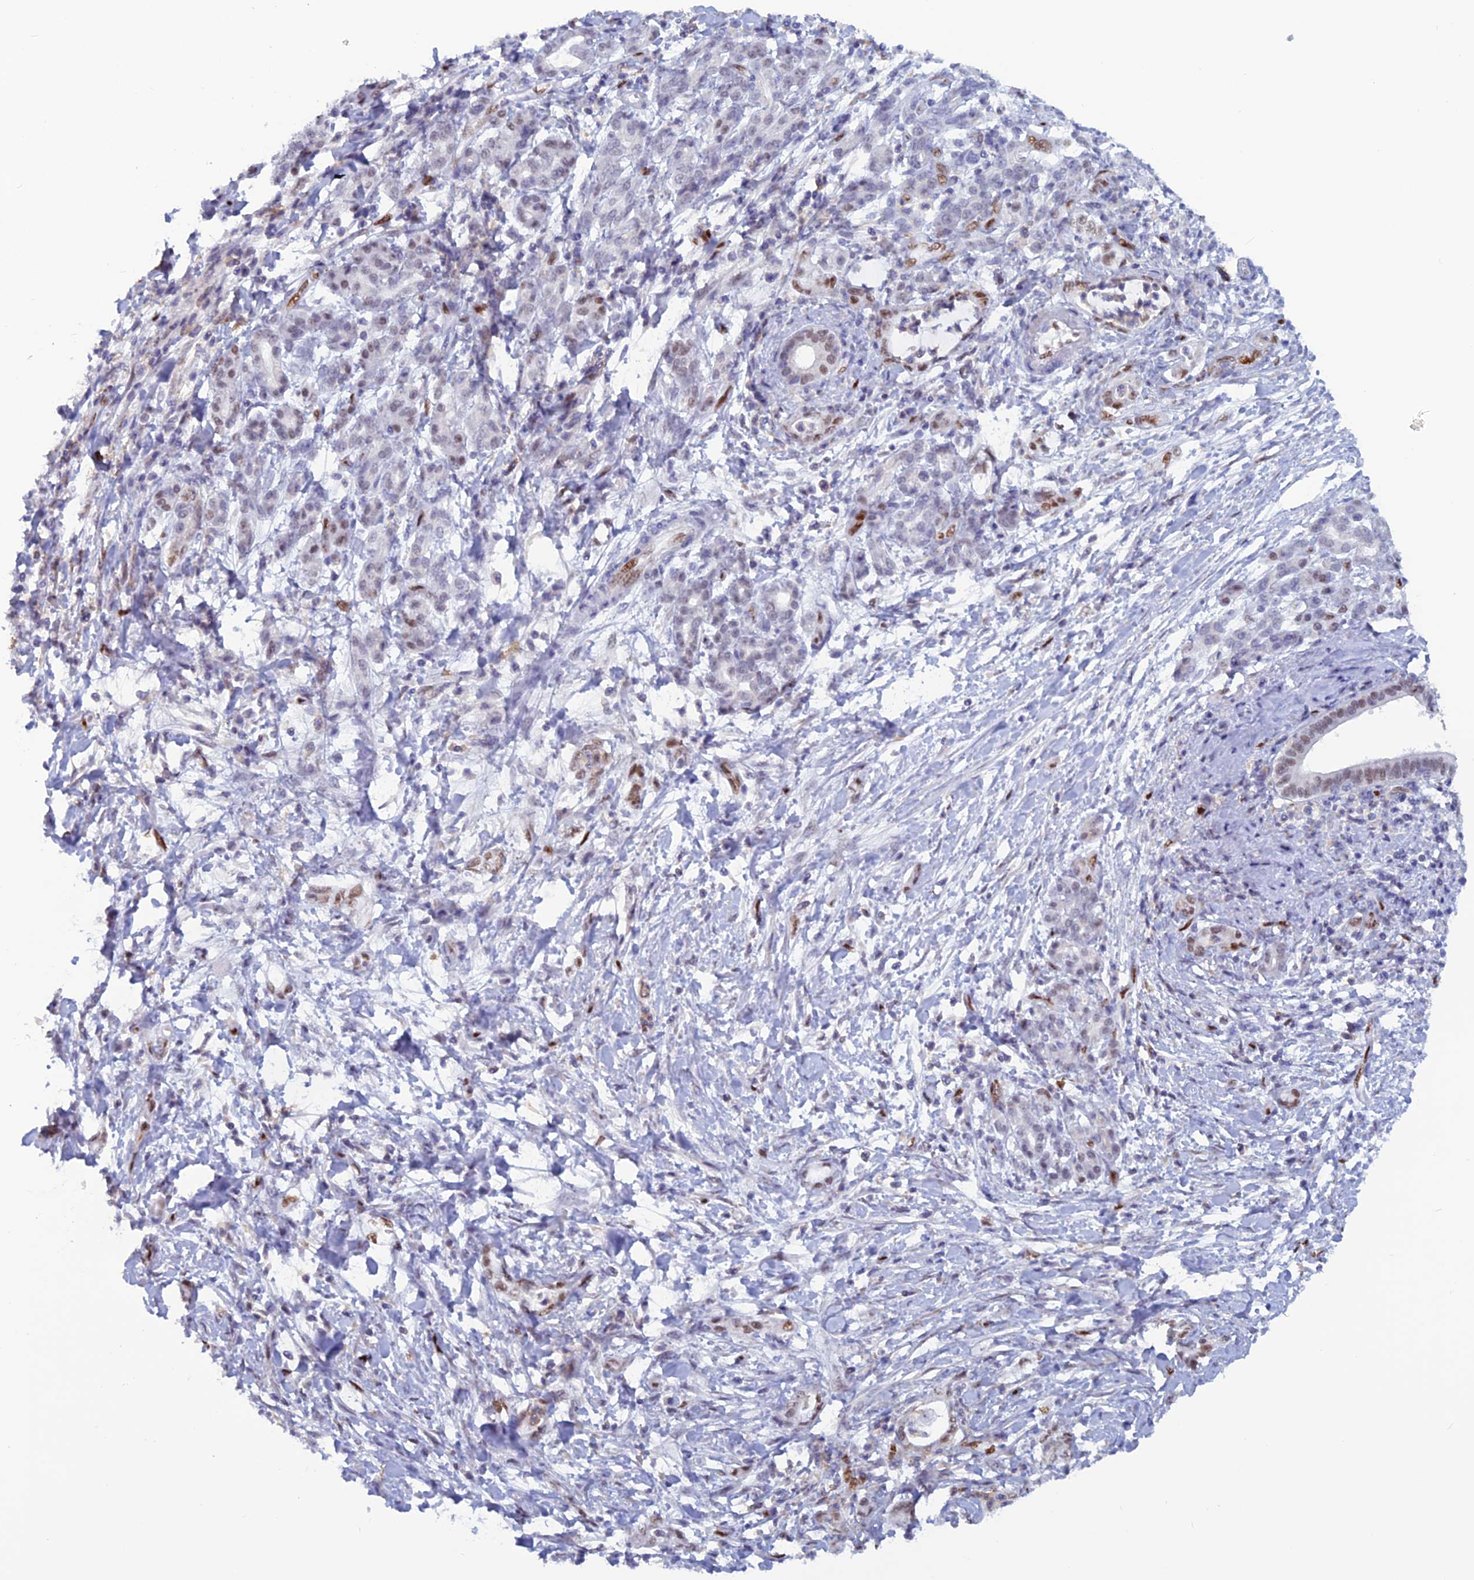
{"staining": {"intensity": "weak", "quantity": "25%-75%", "location": "nuclear"}, "tissue": "pancreatic cancer", "cell_type": "Tumor cells", "image_type": "cancer", "snomed": [{"axis": "morphology", "description": "Normal tissue, NOS"}, {"axis": "morphology", "description": "Adenocarcinoma, NOS"}, {"axis": "topography", "description": "Pancreas"}], "caption": "Immunohistochemistry (IHC) (DAB) staining of pancreatic cancer (adenocarcinoma) demonstrates weak nuclear protein staining in about 25%-75% of tumor cells.", "gene": "NOL4L", "patient": {"sex": "female", "age": 55}}